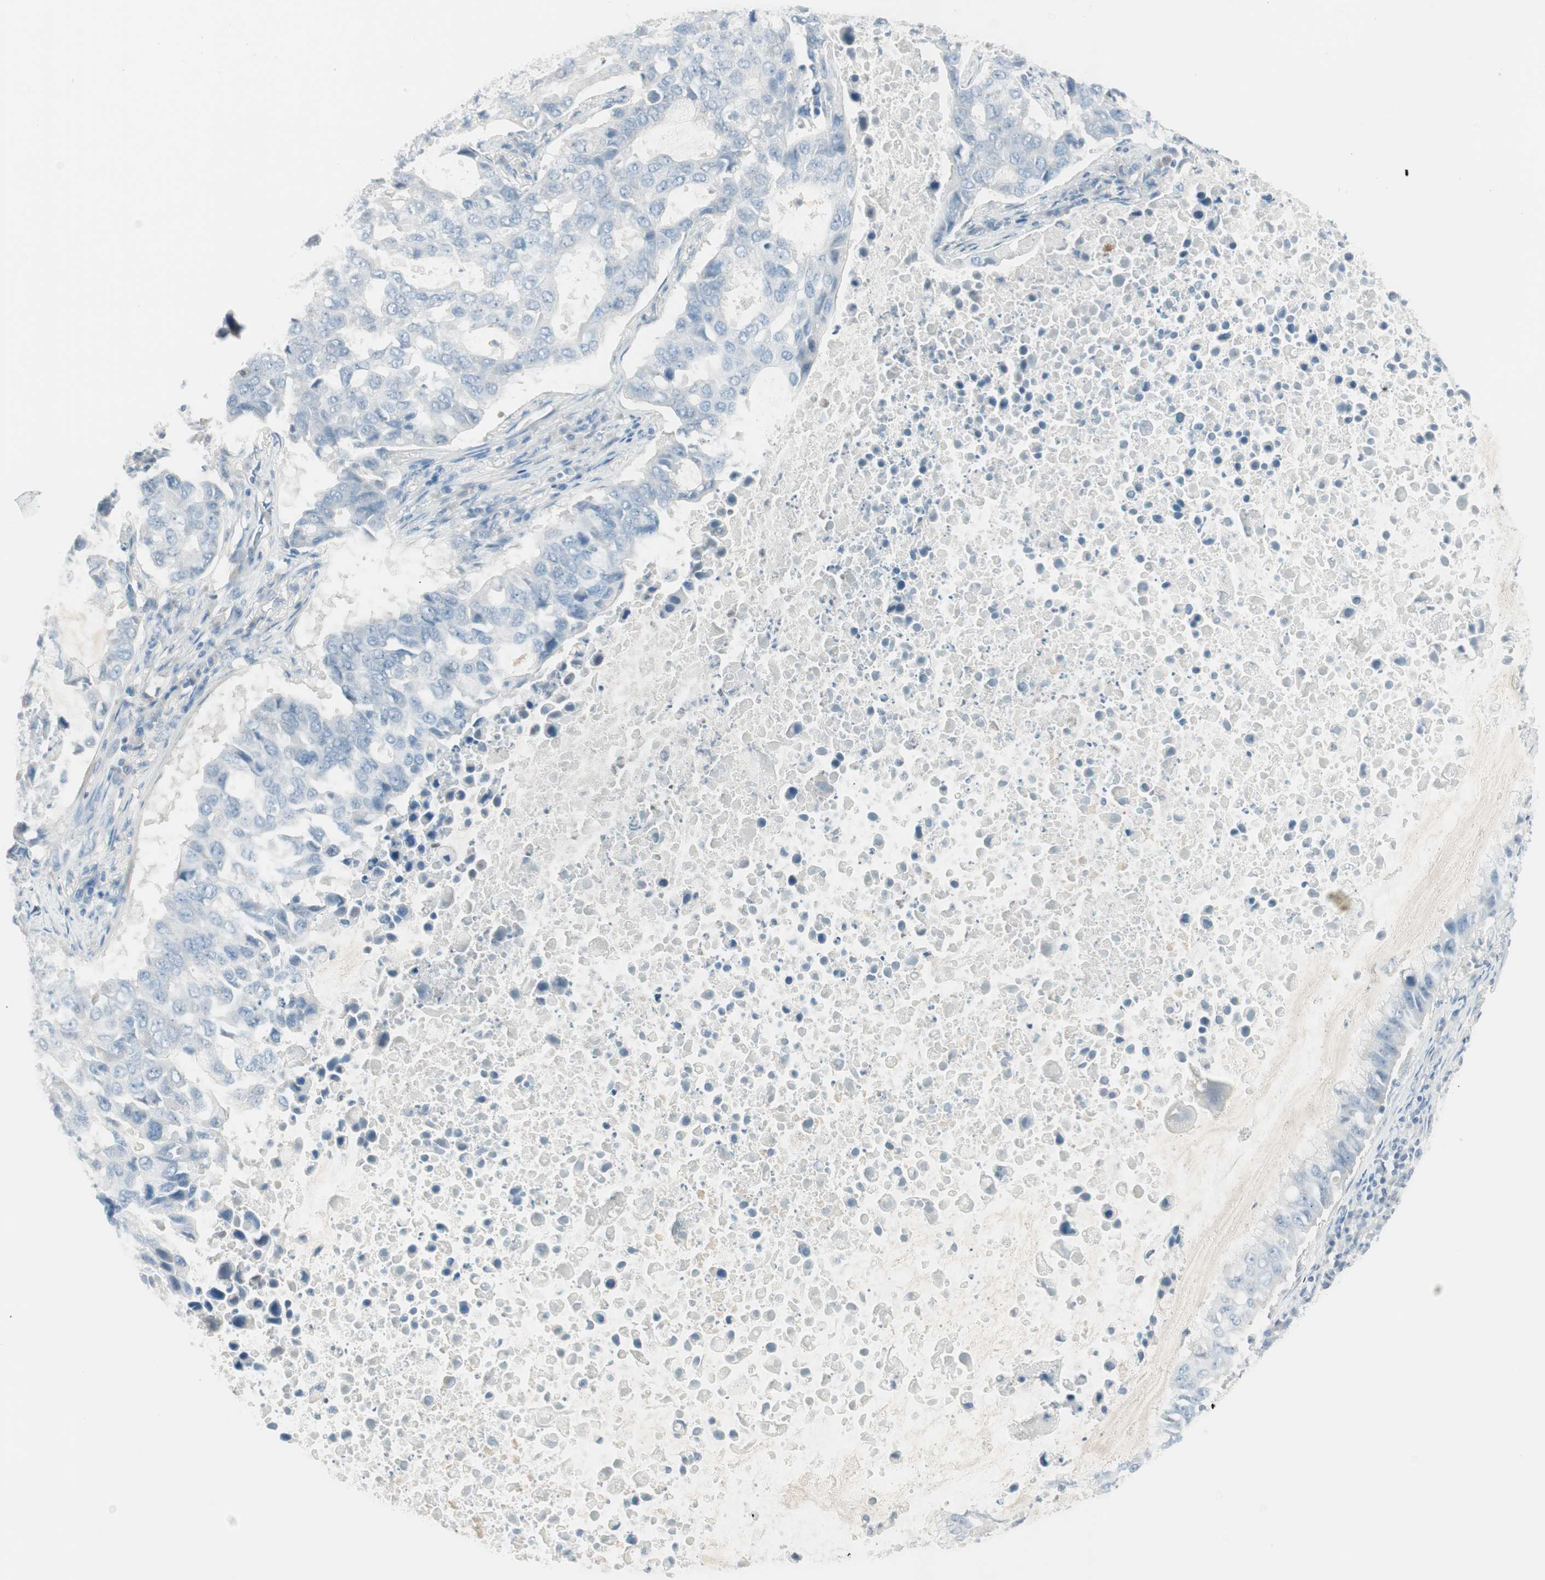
{"staining": {"intensity": "negative", "quantity": "none", "location": "none"}, "tissue": "lung cancer", "cell_type": "Tumor cells", "image_type": "cancer", "snomed": [{"axis": "morphology", "description": "Adenocarcinoma, NOS"}, {"axis": "topography", "description": "Lung"}], "caption": "An IHC photomicrograph of lung cancer (adenocarcinoma) is shown. There is no staining in tumor cells of lung cancer (adenocarcinoma).", "gene": "ITLN2", "patient": {"sex": "male", "age": 64}}